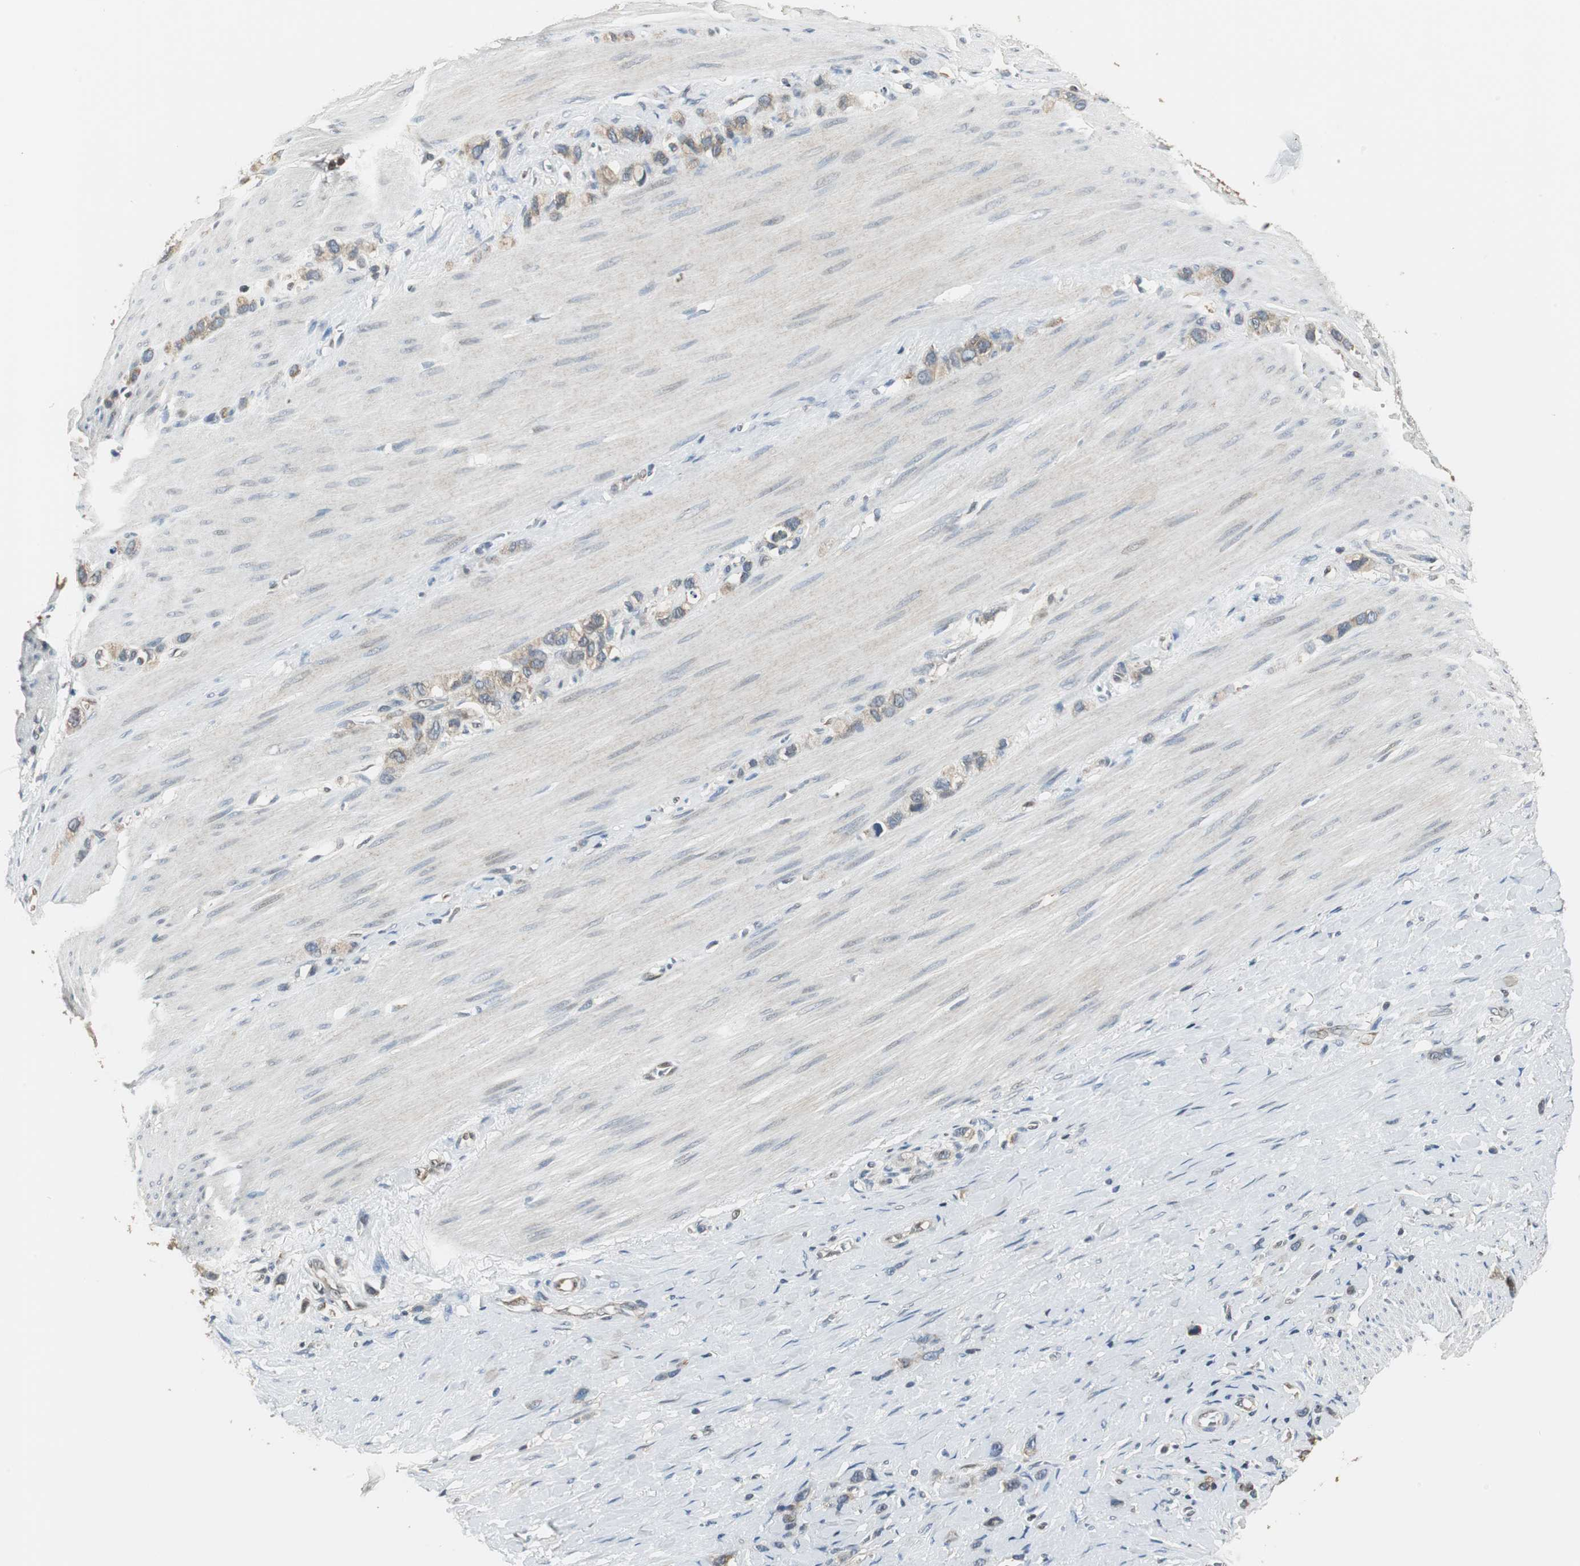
{"staining": {"intensity": "weak", "quantity": ">75%", "location": "cytoplasmic/membranous"}, "tissue": "stomach cancer", "cell_type": "Tumor cells", "image_type": "cancer", "snomed": [{"axis": "morphology", "description": "Normal tissue, NOS"}, {"axis": "morphology", "description": "Adenocarcinoma, NOS"}, {"axis": "morphology", "description": "Adenocarcinoma, High grade"}, {"axis": "topography", "description": "Stomach, upper"}, {"axis": "topography", "description": "Stomach"}], "caption": "IHC of human stomach cancer (high-grade adenocarcinoma) shows low levels of weak cytoplasmic/membranous expression in approximately >75% of tumor cells.", "gene": "CCT5", "patient": {"sex": "female", "age": 65}}